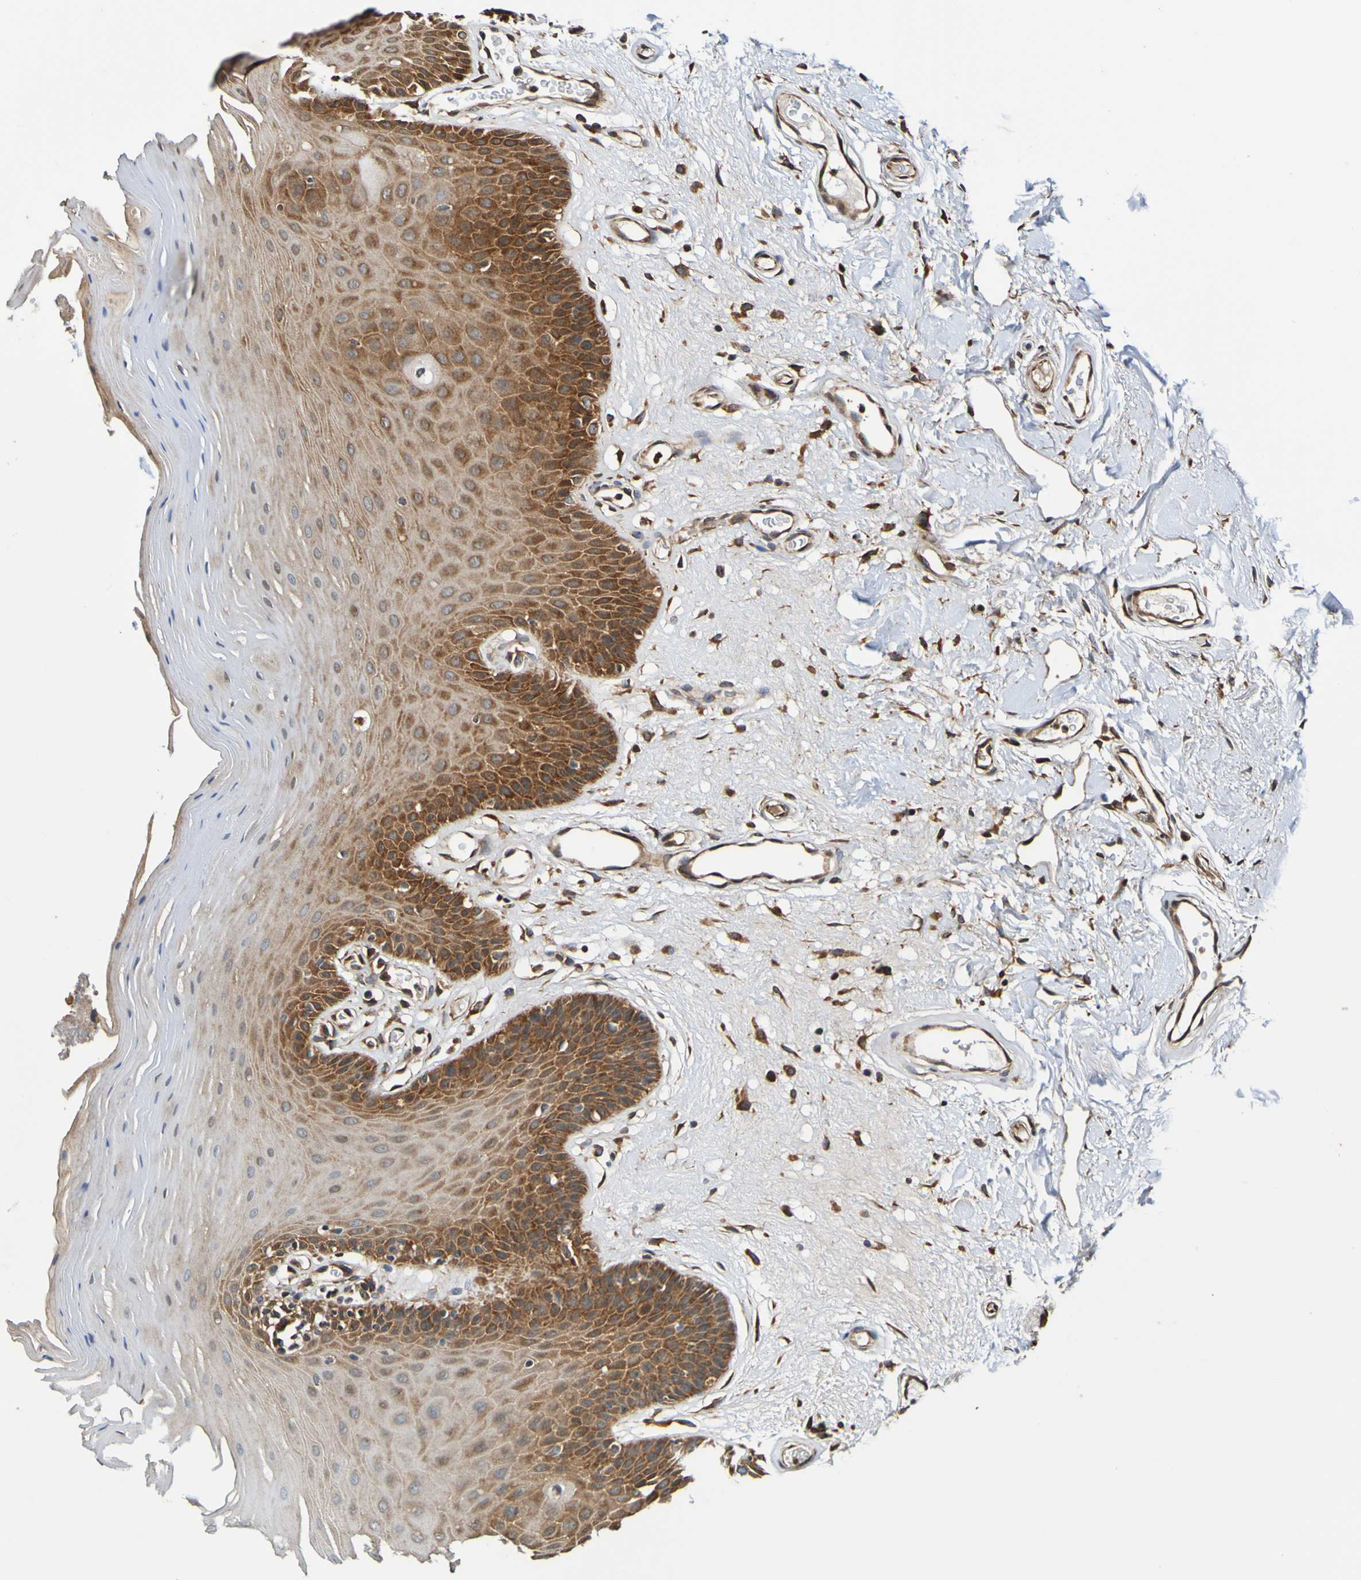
{"staining": {"intensity": "strong", "quantity": ">75%", "location": "cytoplasmic/membranous"}, "tissue": "oral mucosa", "cell_type": "Squamous epithelial cells", "image_type": "normal", "snomed": [{"axis": "morphology", "description": "Normal tissue, NOS"}, {"axis": "morphology", "description": "Squamous cell carcinoma, NOS"}, {"axis": "topography", "description": "Skeletal muscle"}, {"axis": "topography", "description": "Adipose tissue"}, {"axis": "topography", "description": "Vascular tissue"}, {"axis": "topography", "description": "Oral tissue"}, {"axis": "topography", "description": "Peripheral nerve tissue"}, {"axis": "topography", "description": "Head-Neck"}], "caption": "Immunohistochemistry image of normal oral mucosa stained for a protein (brown), which shows high levels of strong cytoplasmic/membranous expression in about >75% of squamous epithelial cells.", "gene": "AXIN1", "patient": {"sex": "male", "age": 71}}